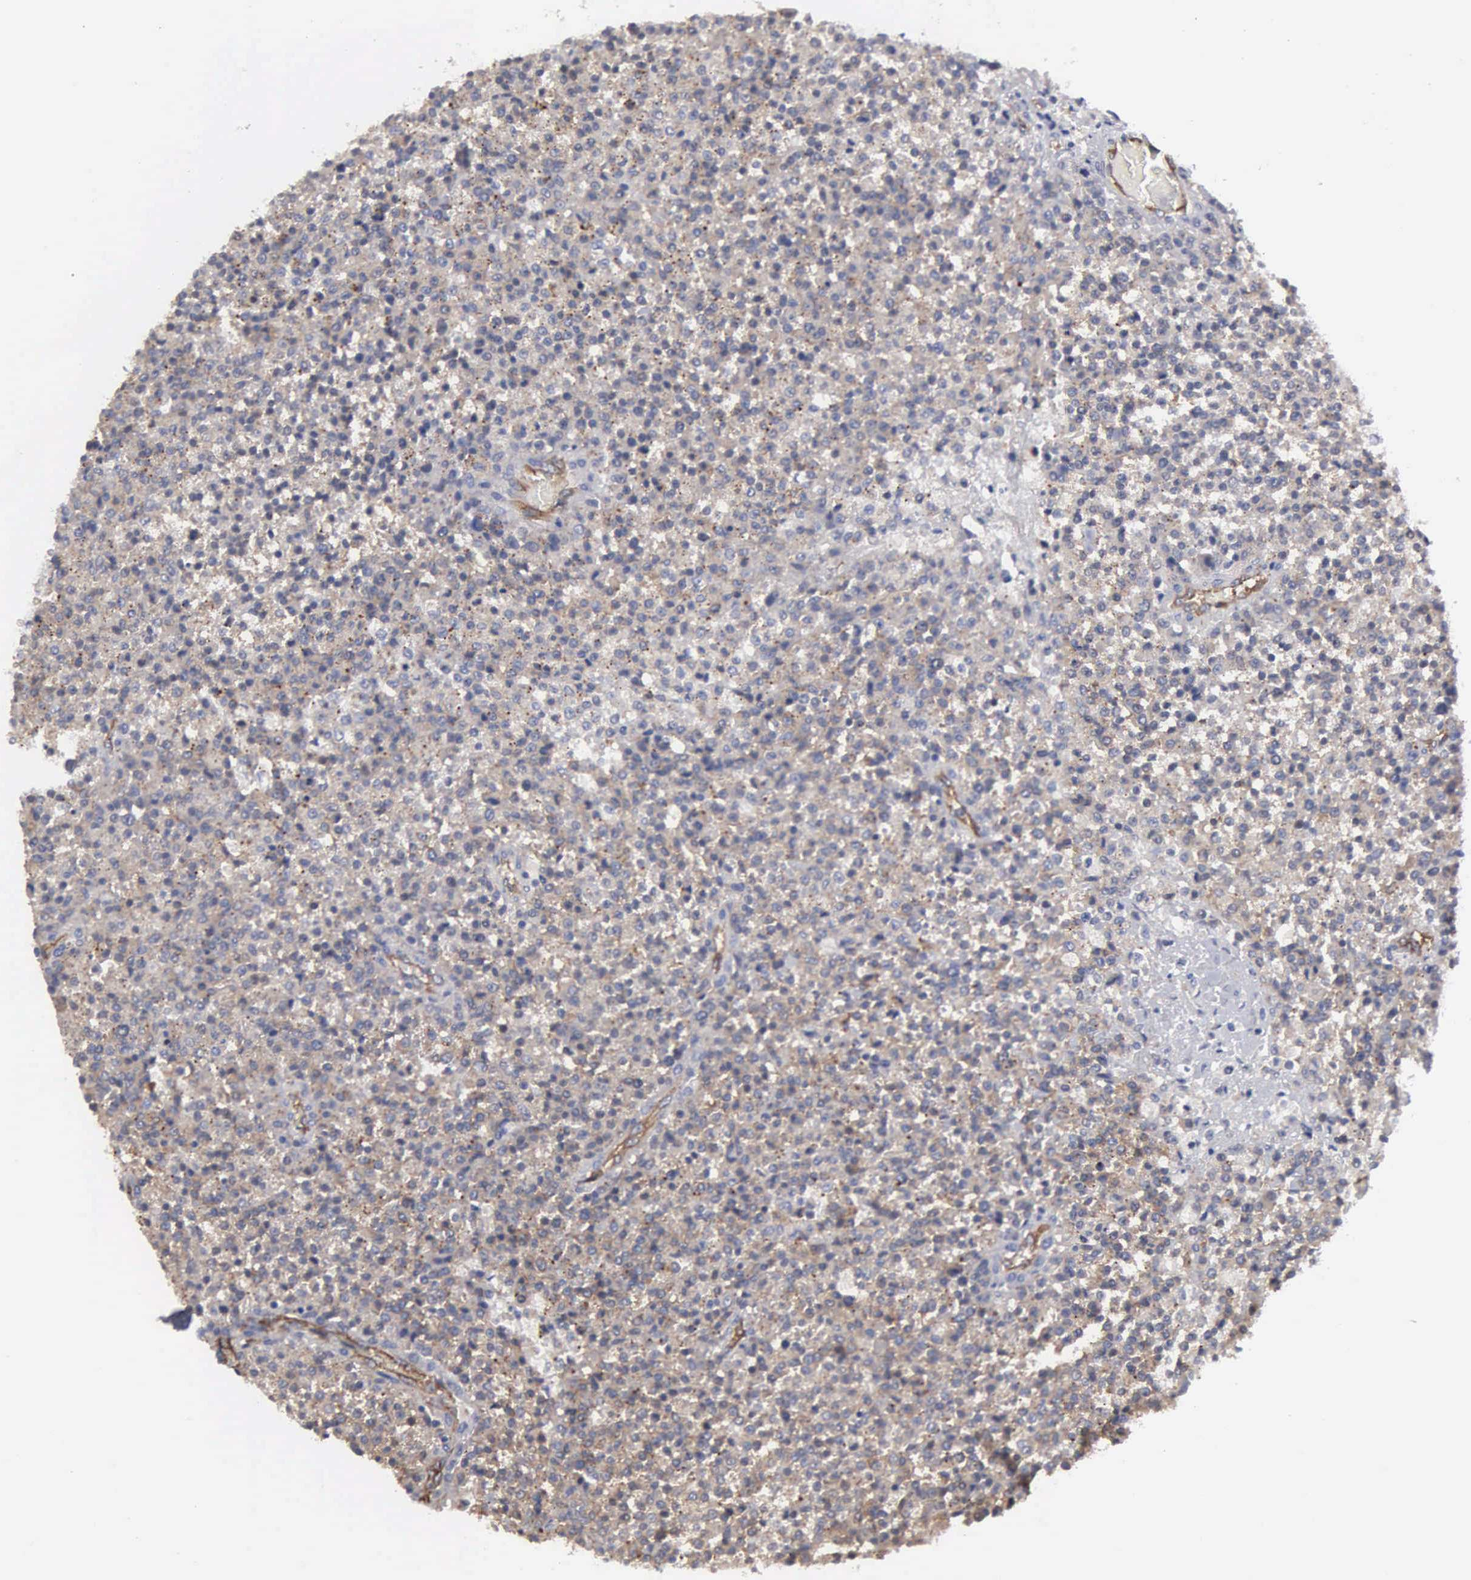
{"staining": {"intensity": "moderate", "quantity": ">75%", "location": "cytoplasmic/membranous"}, "tissue": "testis cancer", "cell_type": "Tumor cells", "image_type": "cancer", "snomed": [{"axis": "morphology", "description": "Seminoma, NOS"}, {"axis": "topography", "description": "Testis"}], "caption": "Tumor cells demonstrate moderate cytoplasmic/membranous staining in approximately >75% of cells in testis seminoma.", "gene": "RDX", "patient": {"sex": "male", "age": 59}}